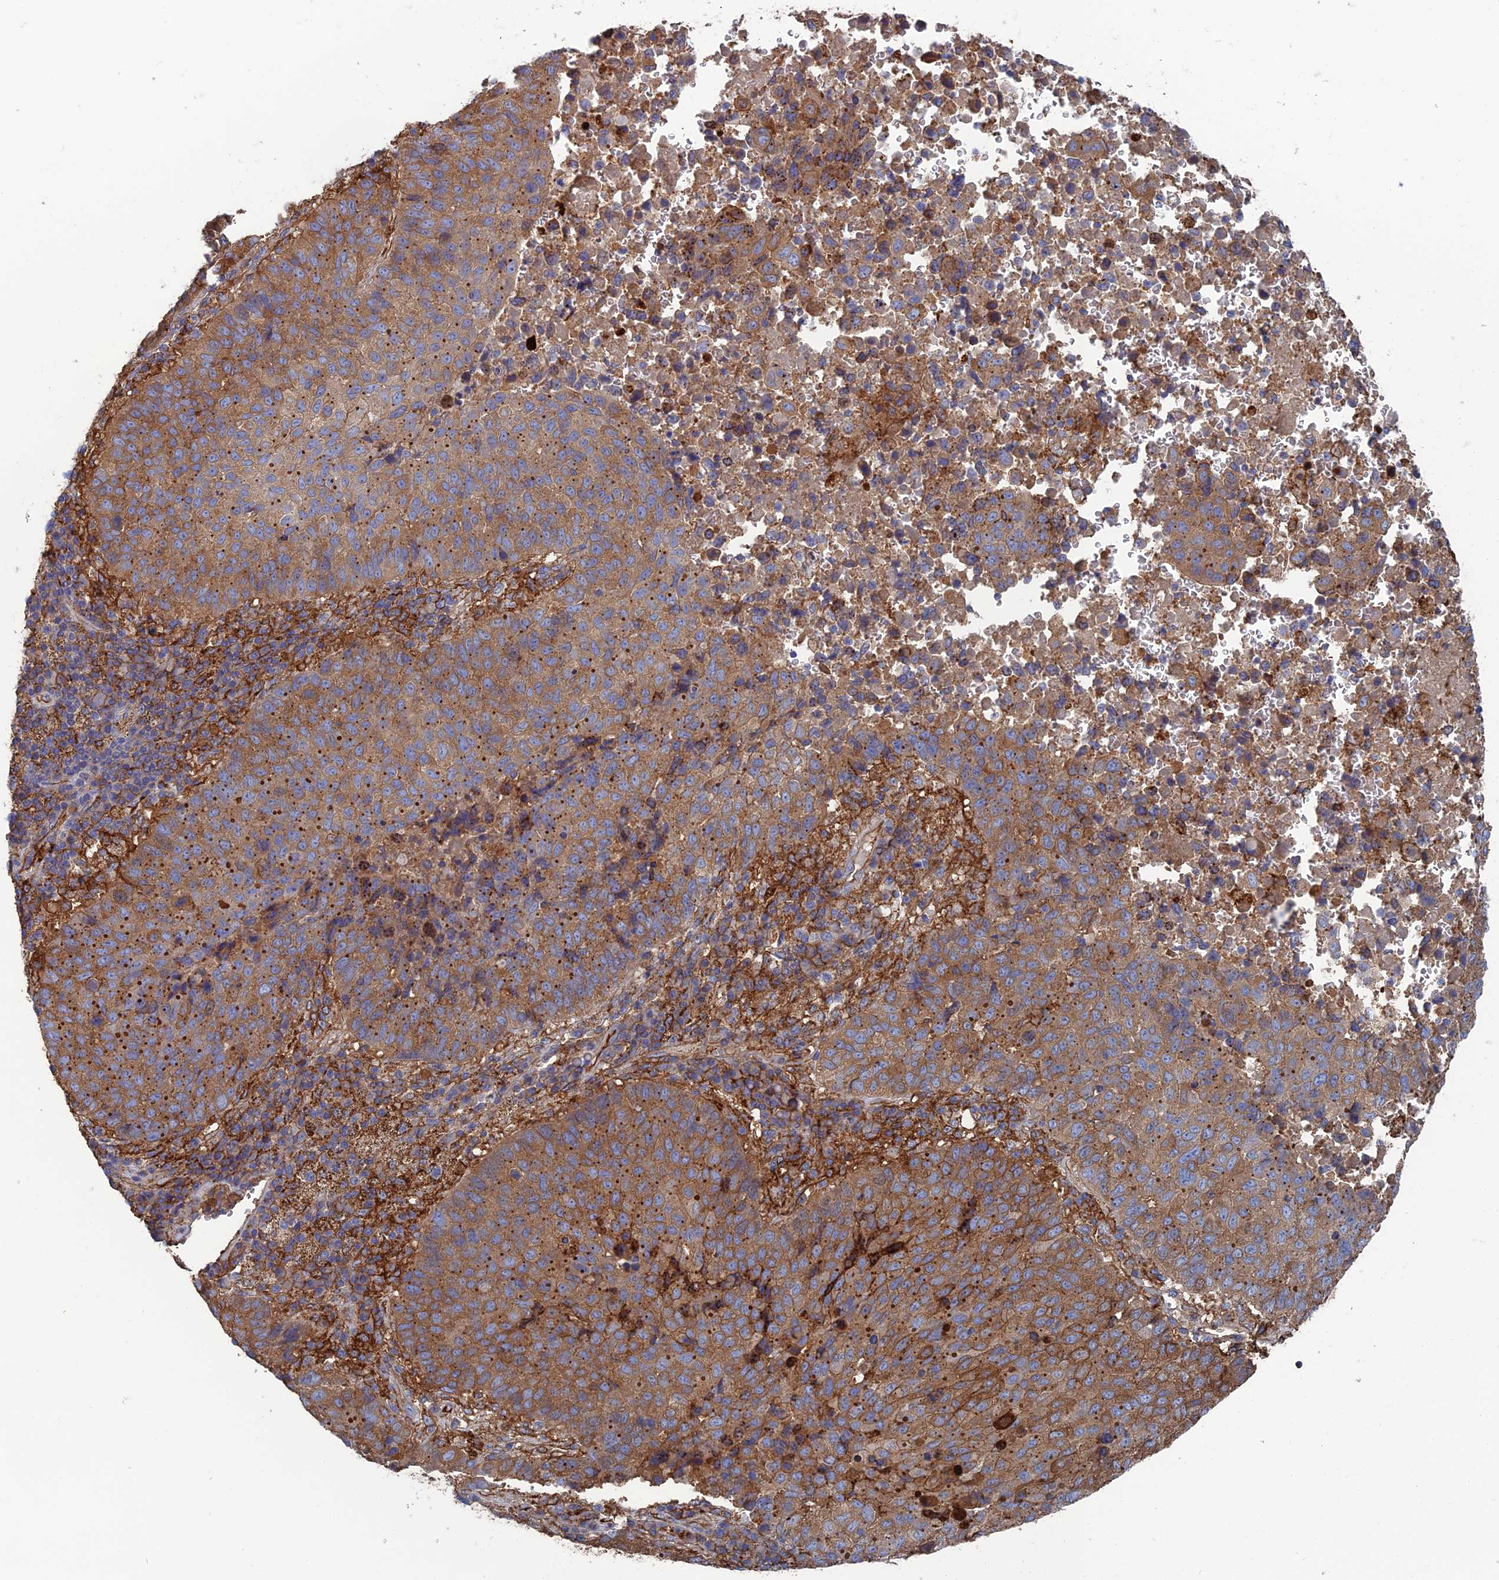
{"staining": {"intensity": "moderate", "quantity": ">75%", "location": "cytoplasmic/membranous"}, "tissue": "lung cancer", "cell_type": "Tumor cells", "image_type": "cancer", "snomed": [{"axis": "morphology", "description": "Squamous cell carcinoma, NOS"}, {"axis": "topography", "description": "Lung"}], "caption": "Brown immunohistochemical staining in lung cancer reveals moderate cytoplasmic/membranous staining in about >75% of tumor cells.", "gene": "SNX11", "patient": {"sex": "male", "age": 73}}